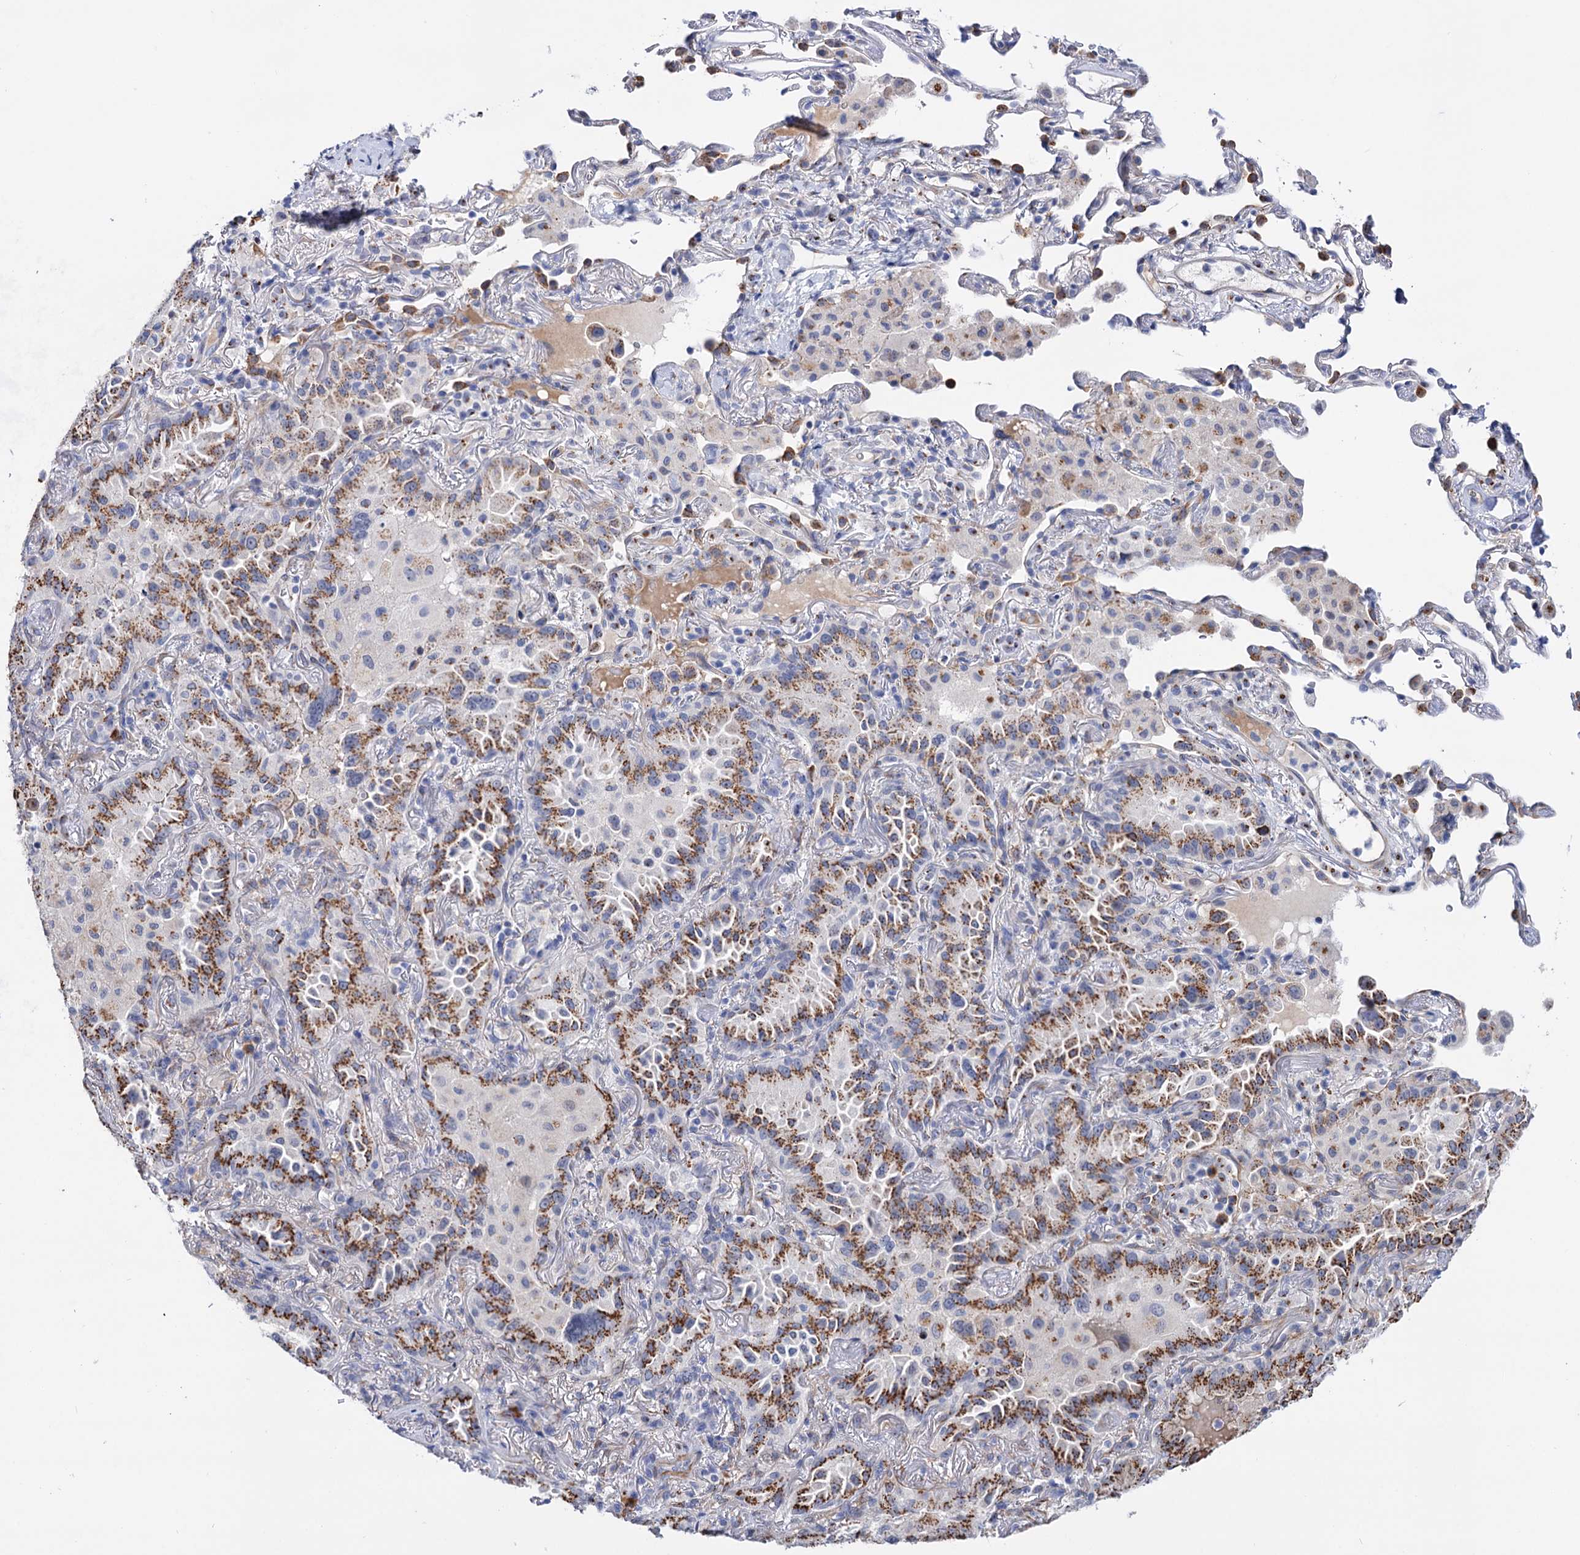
{"staining": {"intensity": "strong", "quantity": ">75%", "location": "cytoplasmic/membranous"}, "tissue": "lung cancer", "cell_type": "Tumor cells", "image_type": "cancer", "snomed": [{"axis": "morphology", "description": "Adenocarcinoma, NOS"}, {"axis": "topography", "description": "Lung"}], "caption": "Immunohistochemistry photomicrograph of lung cancer stained for a protein (brown), which exhibits high levels of strong cytoplasmic/membranous positivity in approximately >75% of tumor cells.", "gene": "C11orf96", "patient": {"sex": "female", "age": 69}}